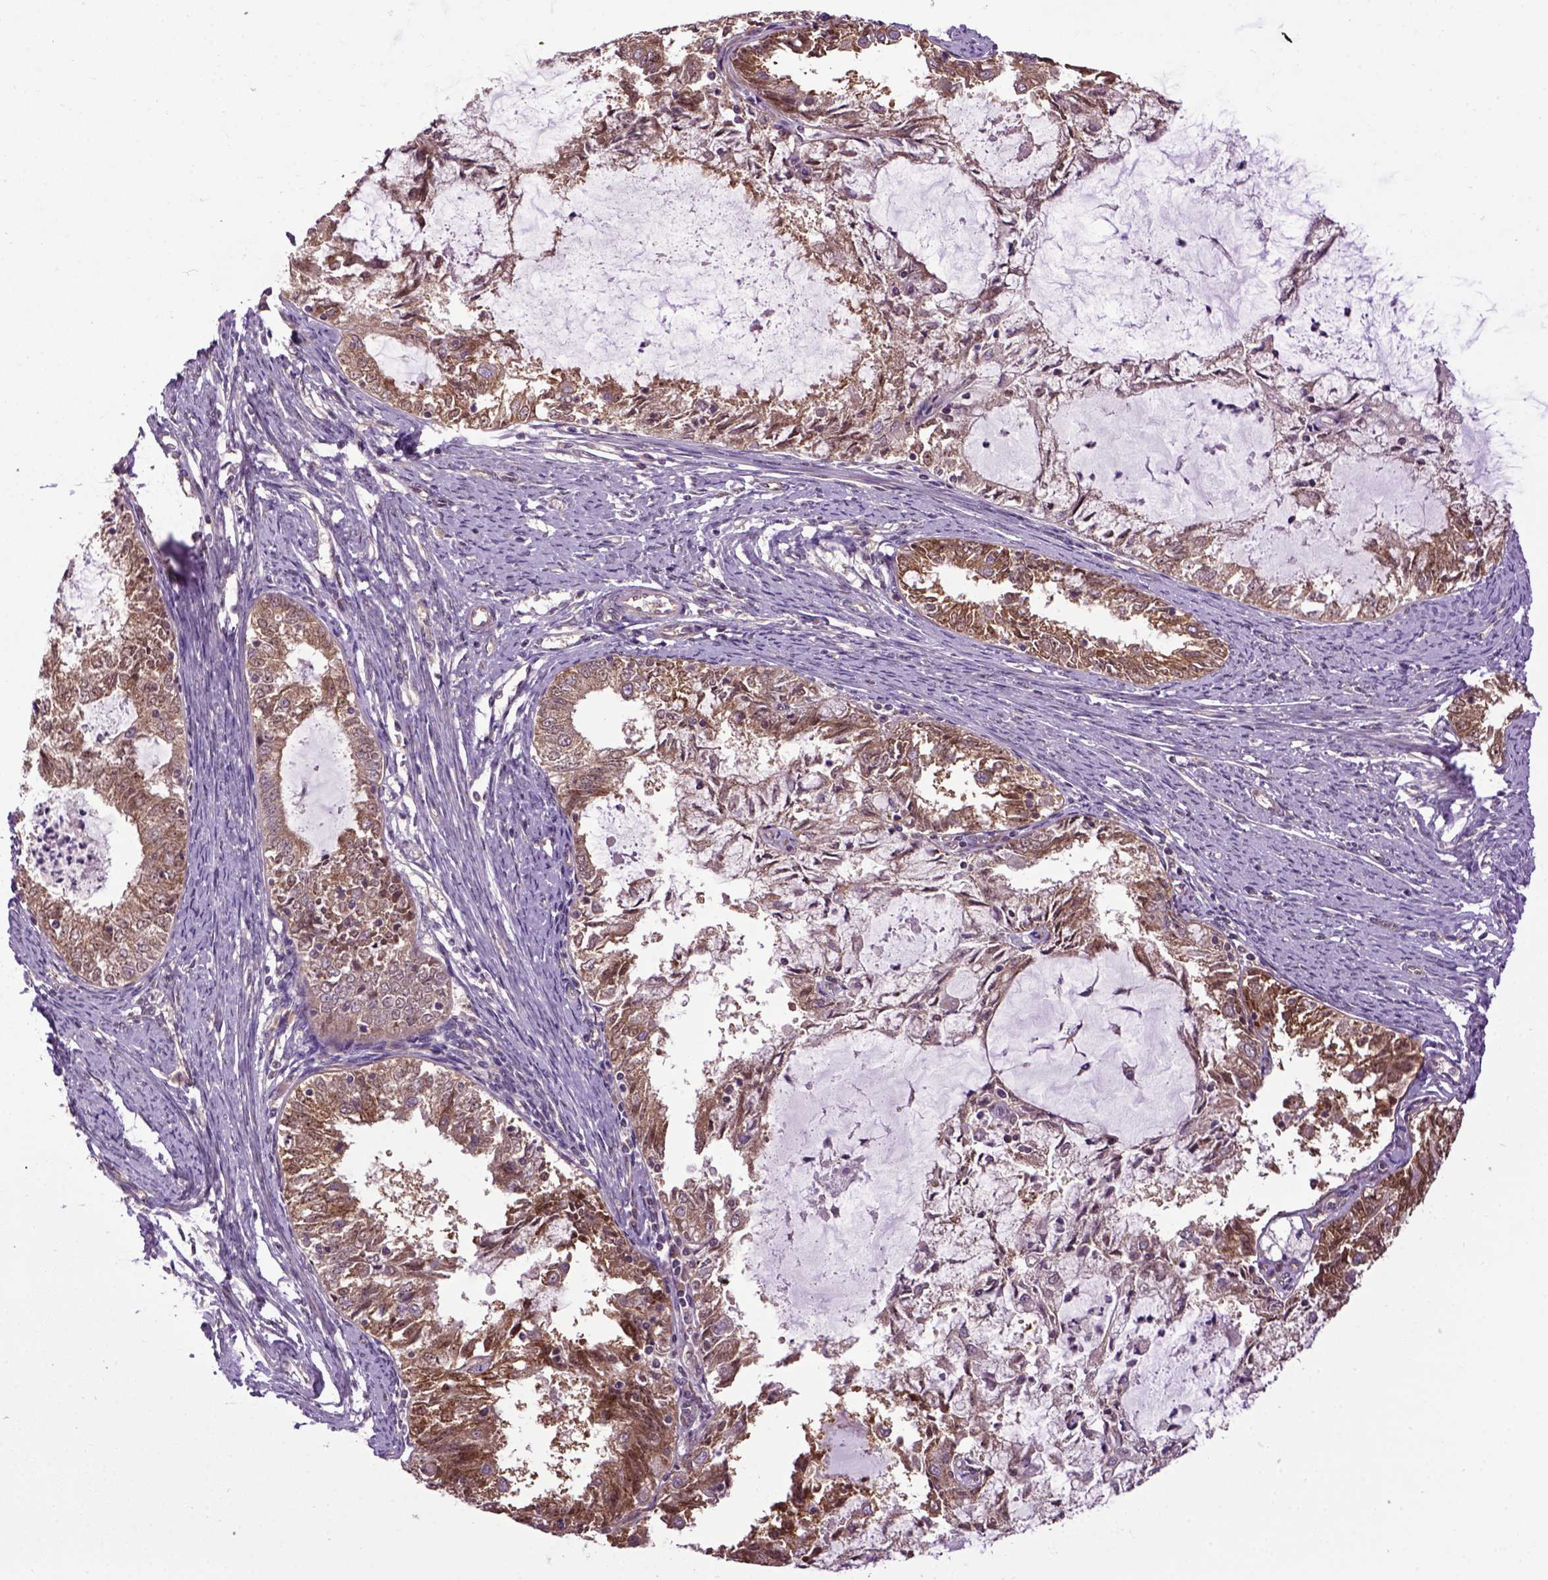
{"staining": {"intensity": "moderate", "quantity": ">75%", "location": "cytoplasmic/membranous,nuclear"}, "tissue": "endometrial cancer", "cell_type": "Tumor cells", "image_type": "cancer", "snomed": [{"axis": "morphology", "description": "Adenocarcinoma, NOS"}, {"axis": "topography", "description": "Endometrium"}], "caption": "Brown immunohistochemical staining in human endometrial adenocarcinoma shows moderate cytoplasmic/membranous and nuclear expression in about >75% of tumor cells.", "gene": "WDR48", "patient": {"sex": "female", "age": 57}}